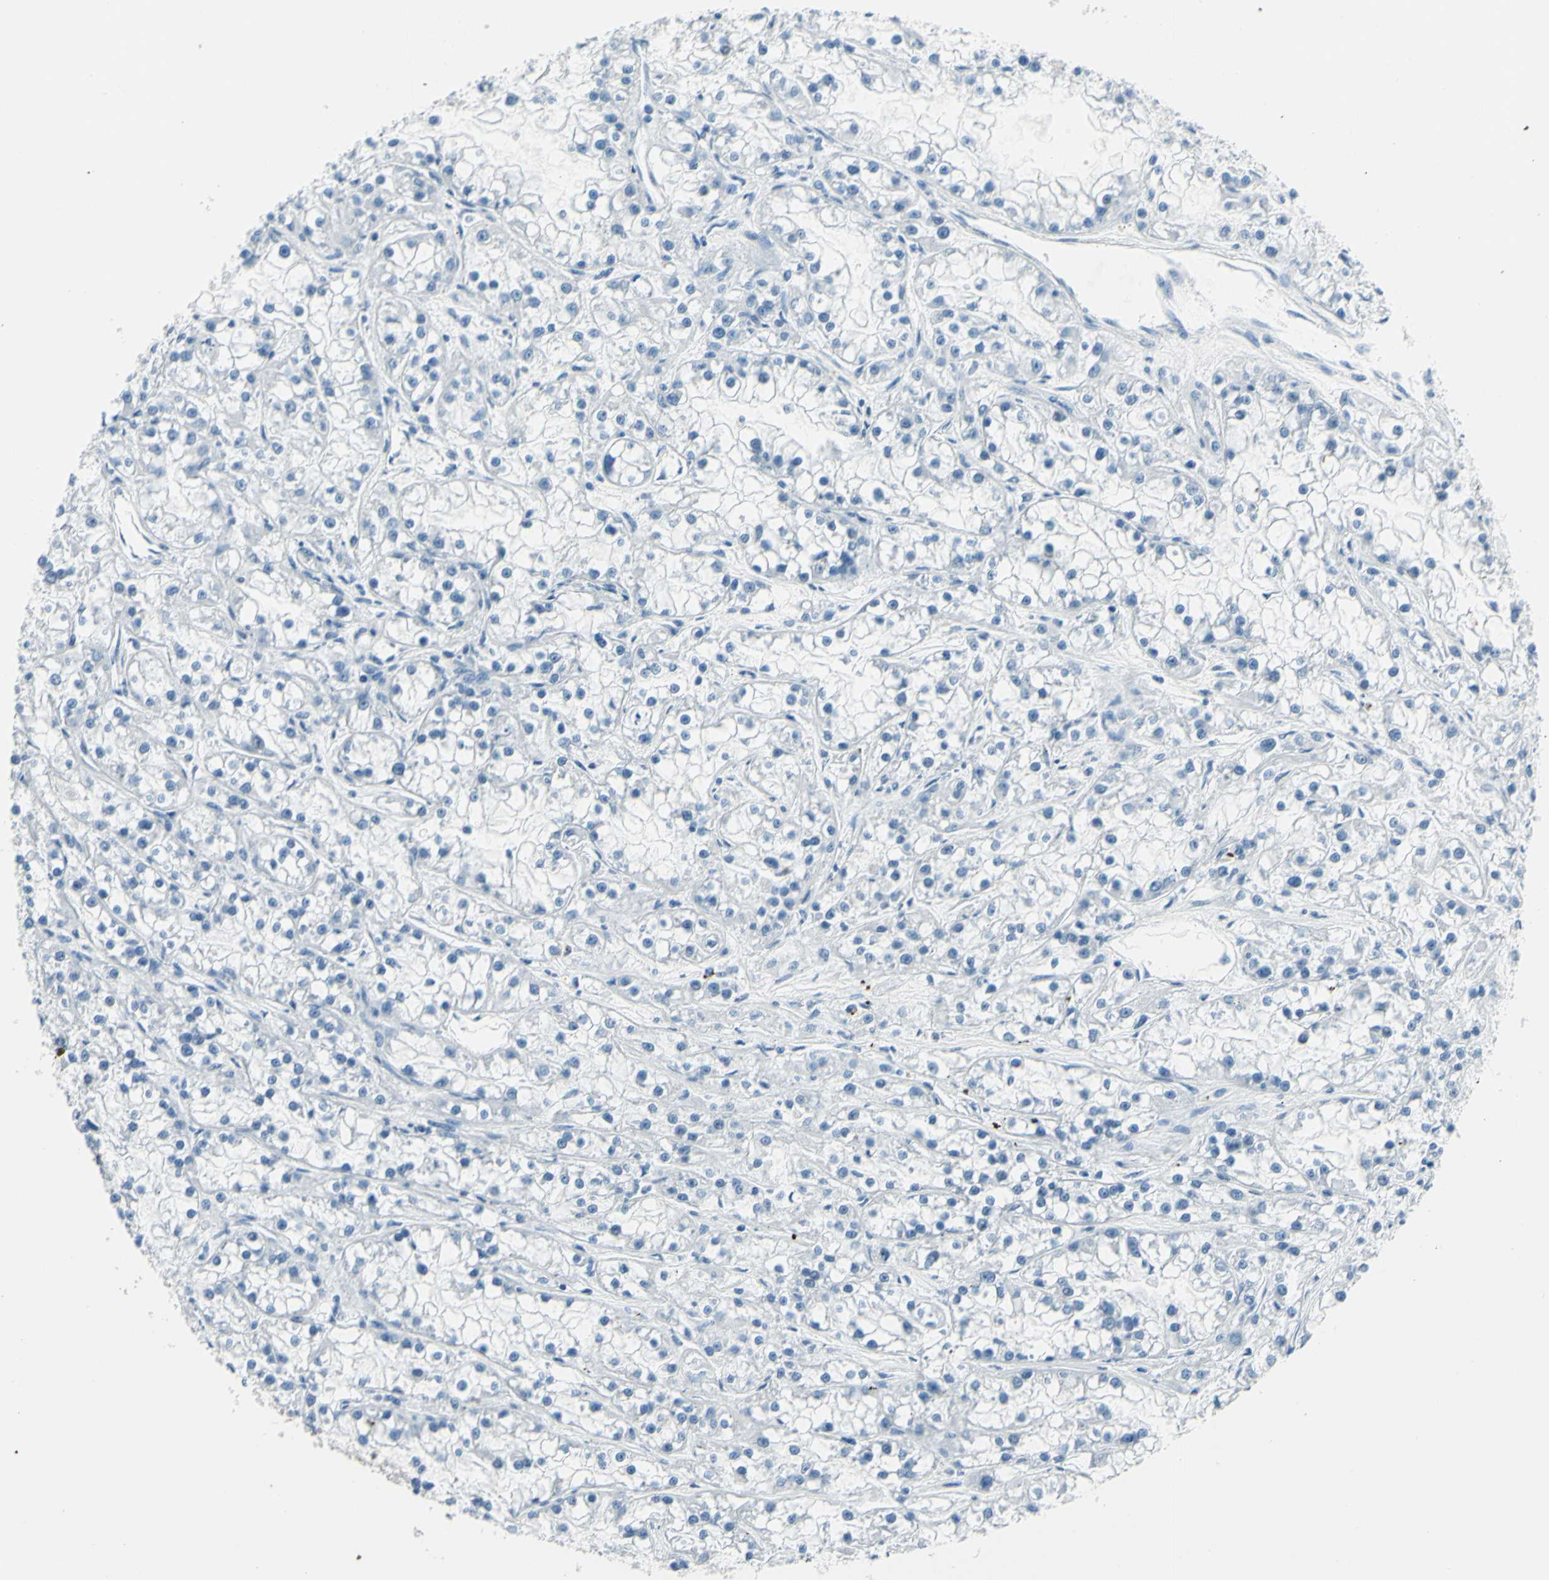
{"staining": {"intensity": "negative", "quantity": "none", "location": "none"}, "tissue": "renal cancer", "cell_type": "Tumor cells", "image_type": "cancer", "snomed": [{"axis": "morphology", "description": "Adenocarcinoma, NOS"}, {"axis": "topography", "description": "Kidney"}], "caption": "Image shows no protein staining in tumor cells of adenocarcinoma (renal) tissue.", "gene": "CDH15", "patient": {"sex": "female", "age": 52}}